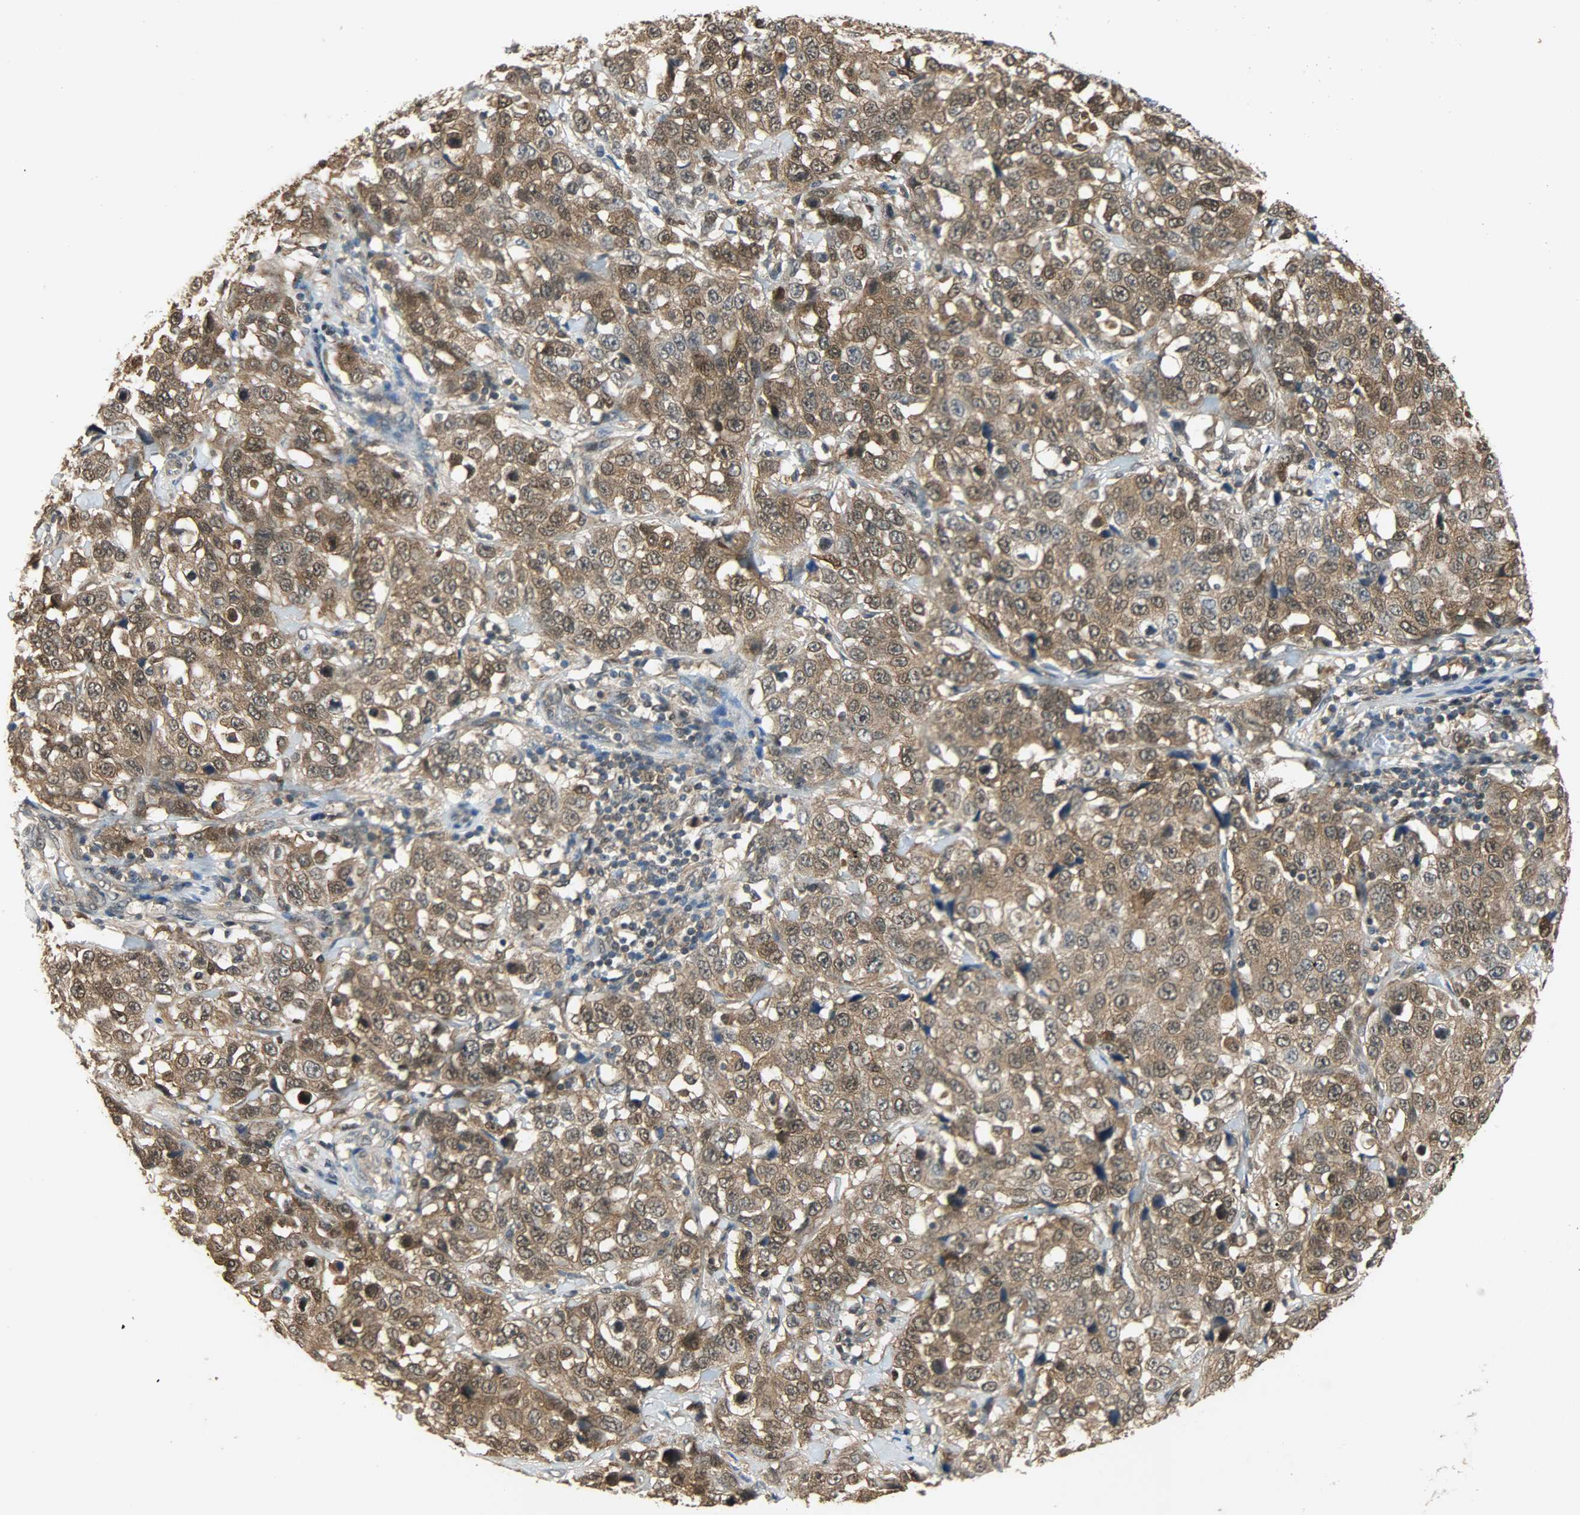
{"staining": {"intensity": "strong", "quantity": ">75%", "location": "cytoplasmic/membranous,nuclear"}, "tissue": "stomach cancer", "cell_type": "Tumor cells", "image_type": "cancer", "snomed": [{"axis": "morphology", "description": "Normal tissue, NOS"}, {"axis": "morphology", "description": "Adenocarcinoma, NOS"}, {"axis": "topography", "description": "Stomach"}], "caption": "The photomicrograph exhibits immunohistochemical staining of adenocarcinoma (stomach). There is strong cytoplasmic/membranous and nuclear staining is identified in about >75% of tumor cells.", "gene": "EIF4EBP1", "patient": {"sex": "male", "age": 48}}